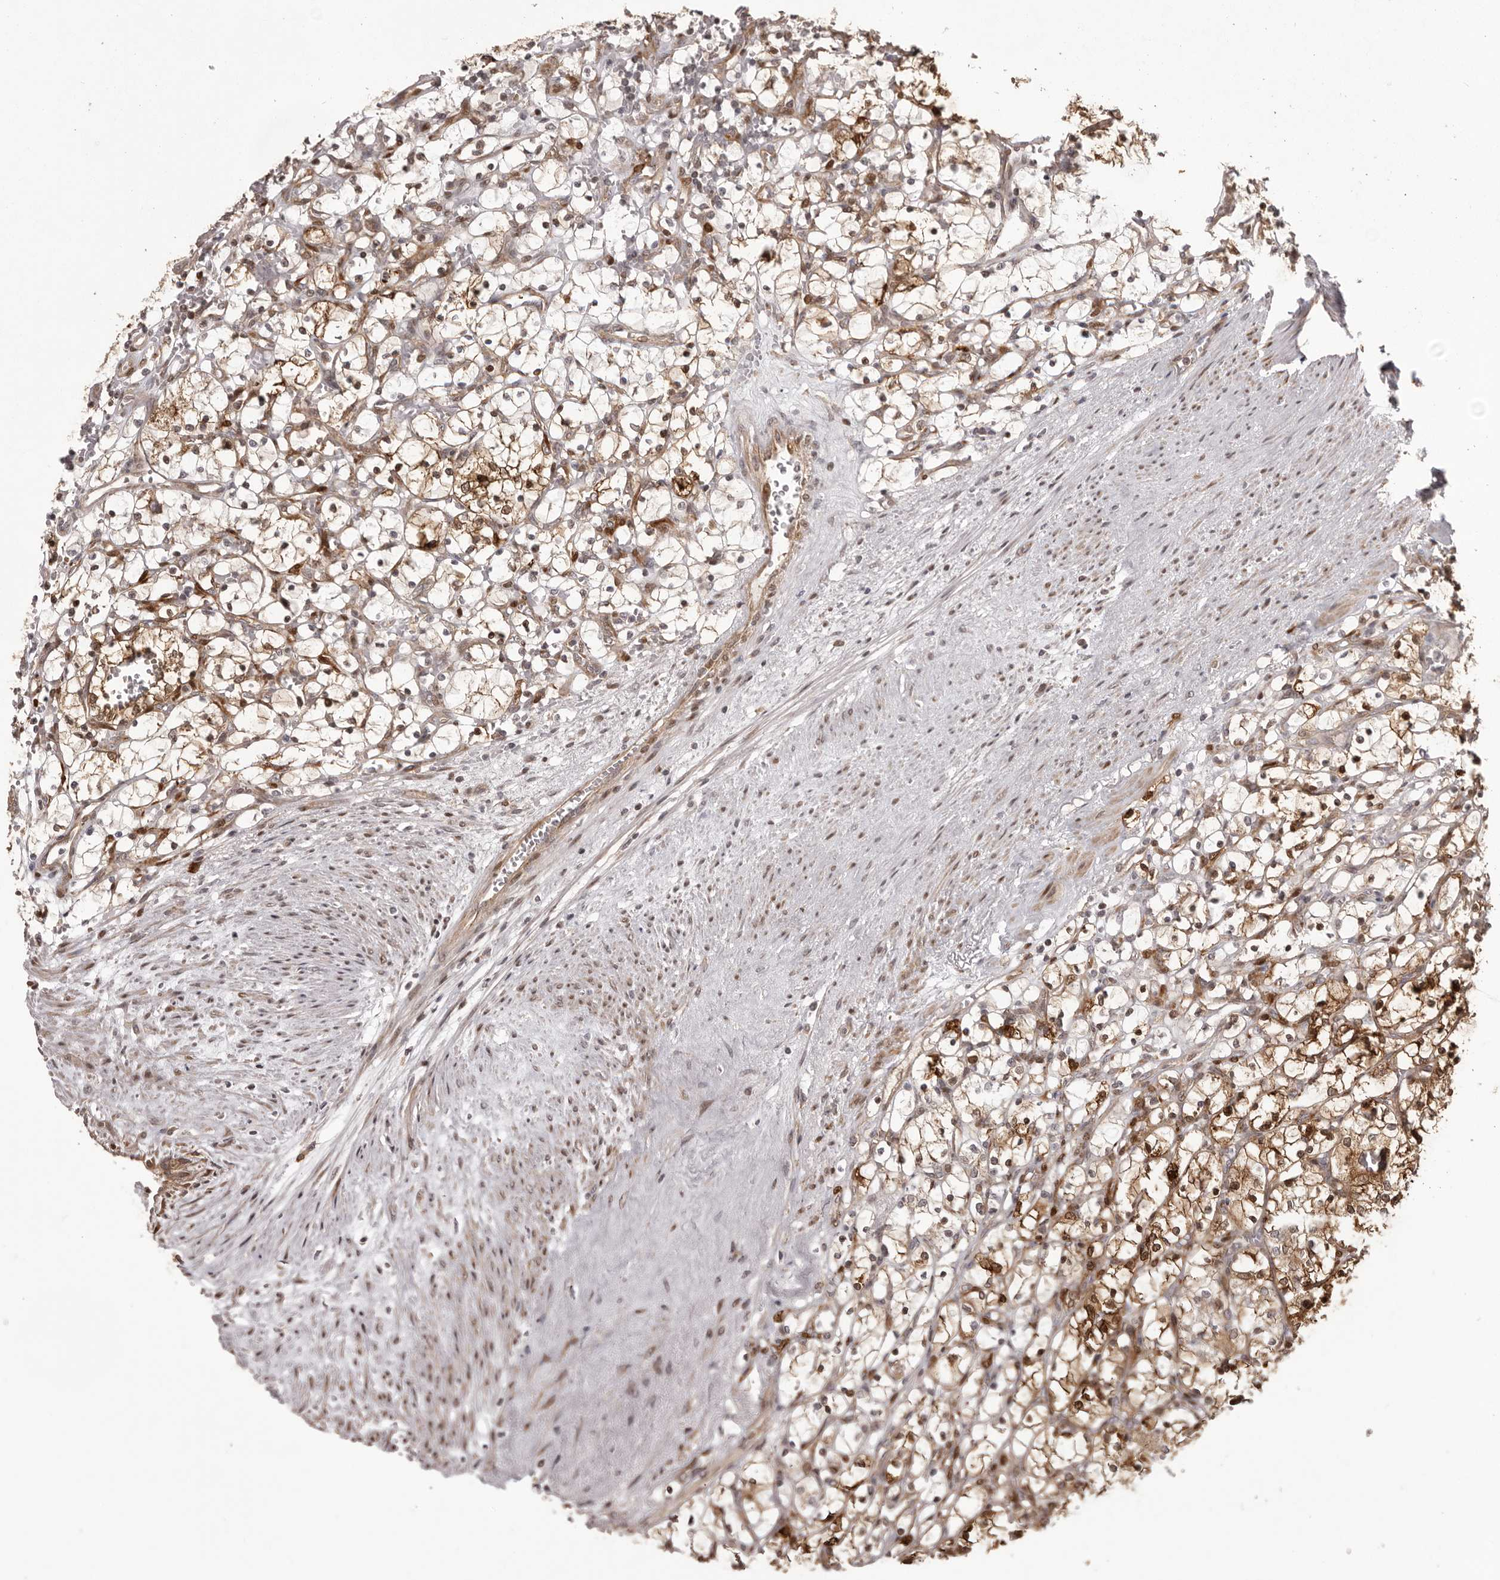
{"staining": {"intensity": "moderate", "quantity": ">75%", "location": "cytoplasmic/membranous,nuclear"}, "tissue": "renal cancer", "cell_type": "Tumor cells", "image_type": "cancer", "snomed": [{"axis": "morphology", "description": "Adenocarcinoma, NOS"}, {"axis": "topography", "description": "Kidney"}], "caption": "Tumor cells show medium levels of moderate cytoplasmic/membranous and nuclear staining in about >75% of cells in adenocarcinoma (renal). (DAB = brown stain, brightfield microscopy at high magnification).", "gene": "GFOD1", "patient": {"sex": "female", "age": 69}}